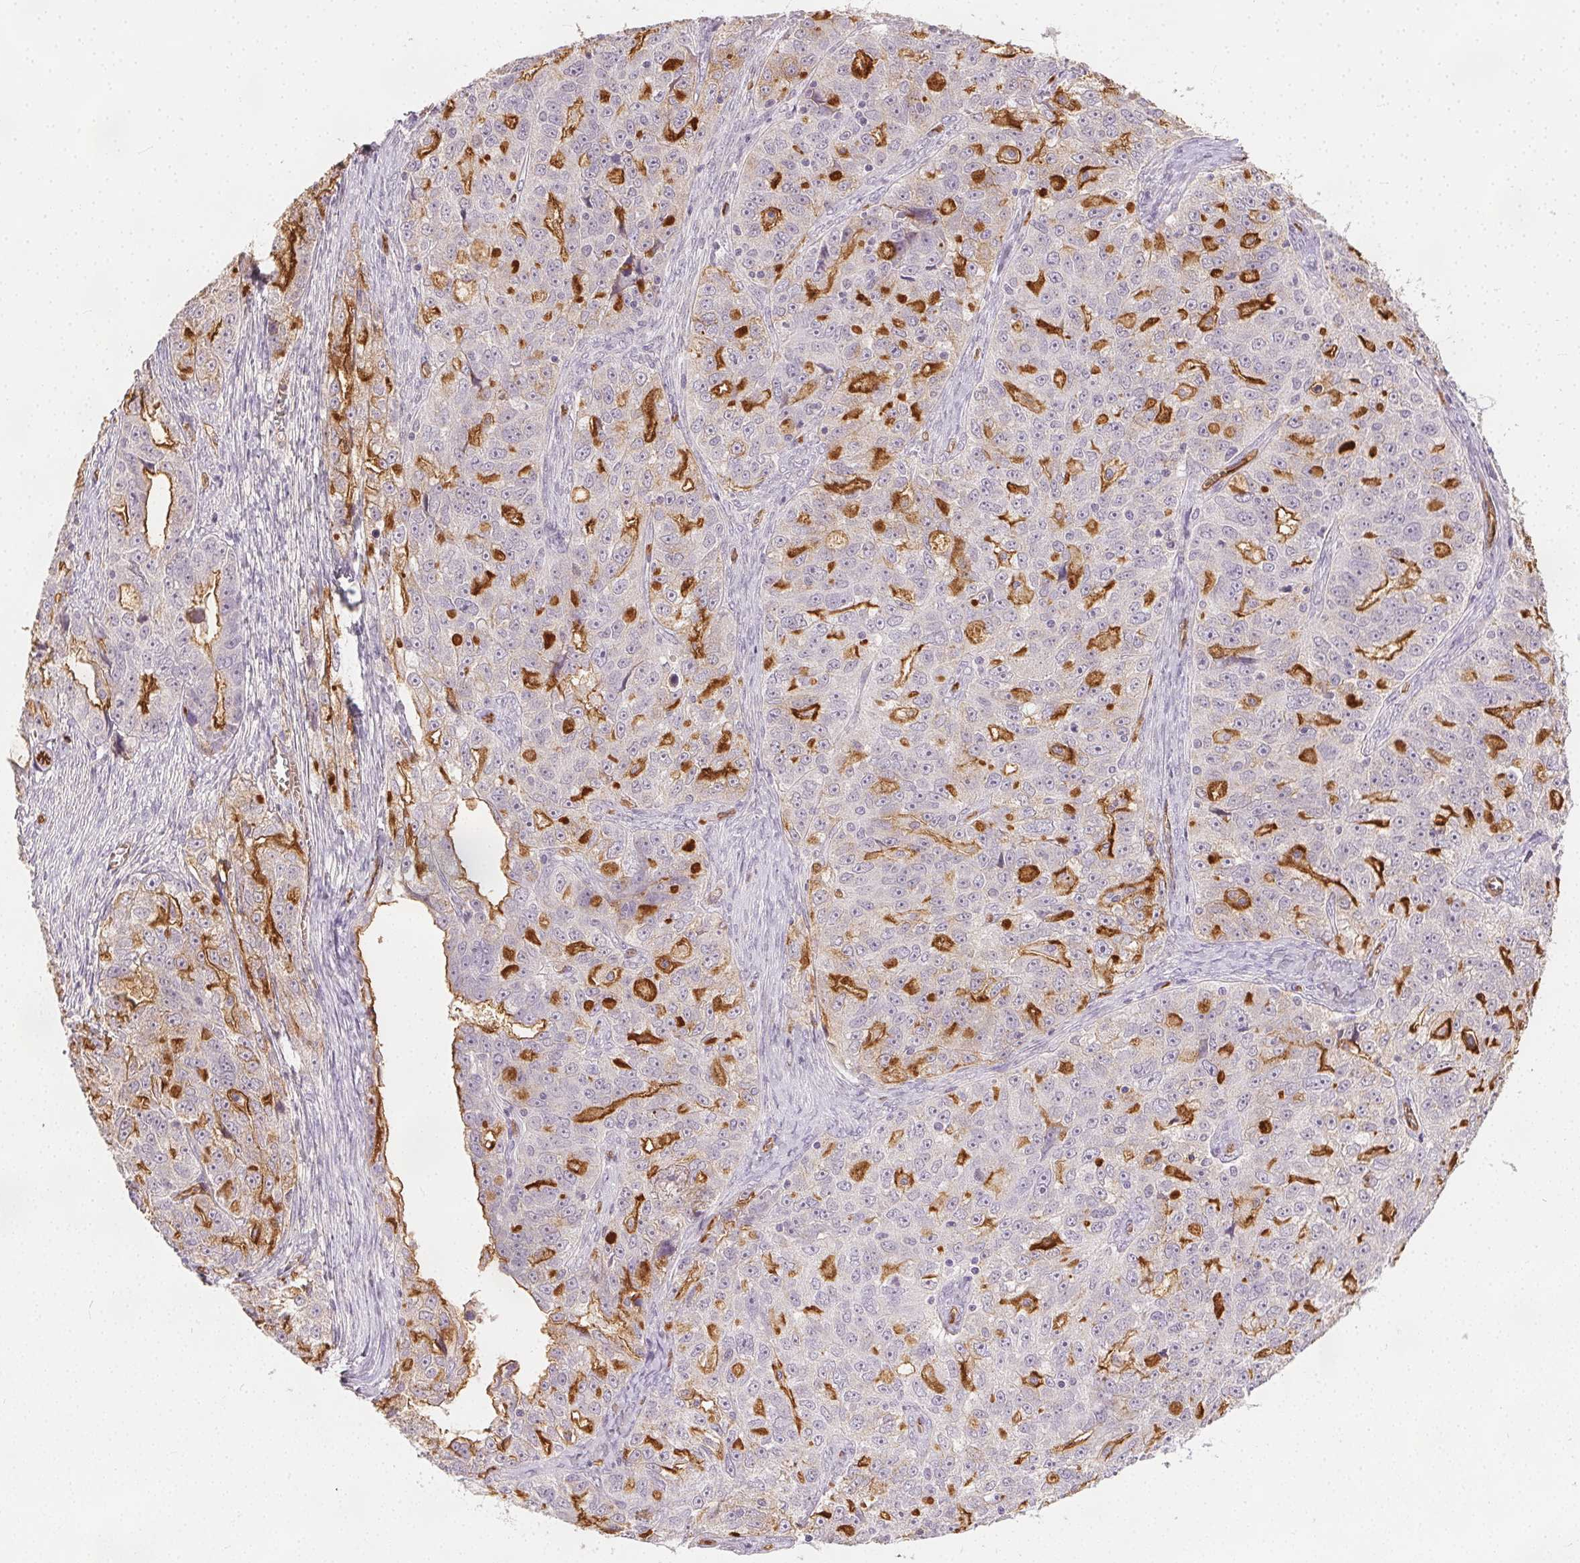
{"staining": {"intensity": "strong", "quantity": "<25%", "location": "cytoplasmic/membranous"}, "tissue": "ovarian cancer", "cell_type": "Tumor cells", "image_type": "cancer", "snomed": [{"axis": "morphology", "description": "Cystadenocarcinoma, serous, NOS"}, {"axis": "topography", "description": "Ovary"}], "caption": "Human ovarian cancer (serous cystadenocarcinoma) stained with a brown dye displays strong cytoplasmic/membranous positive positivity in about <25% of tumor cells.", "gene": "PODXL", "patient": {"sex": "female", "age": 51}}